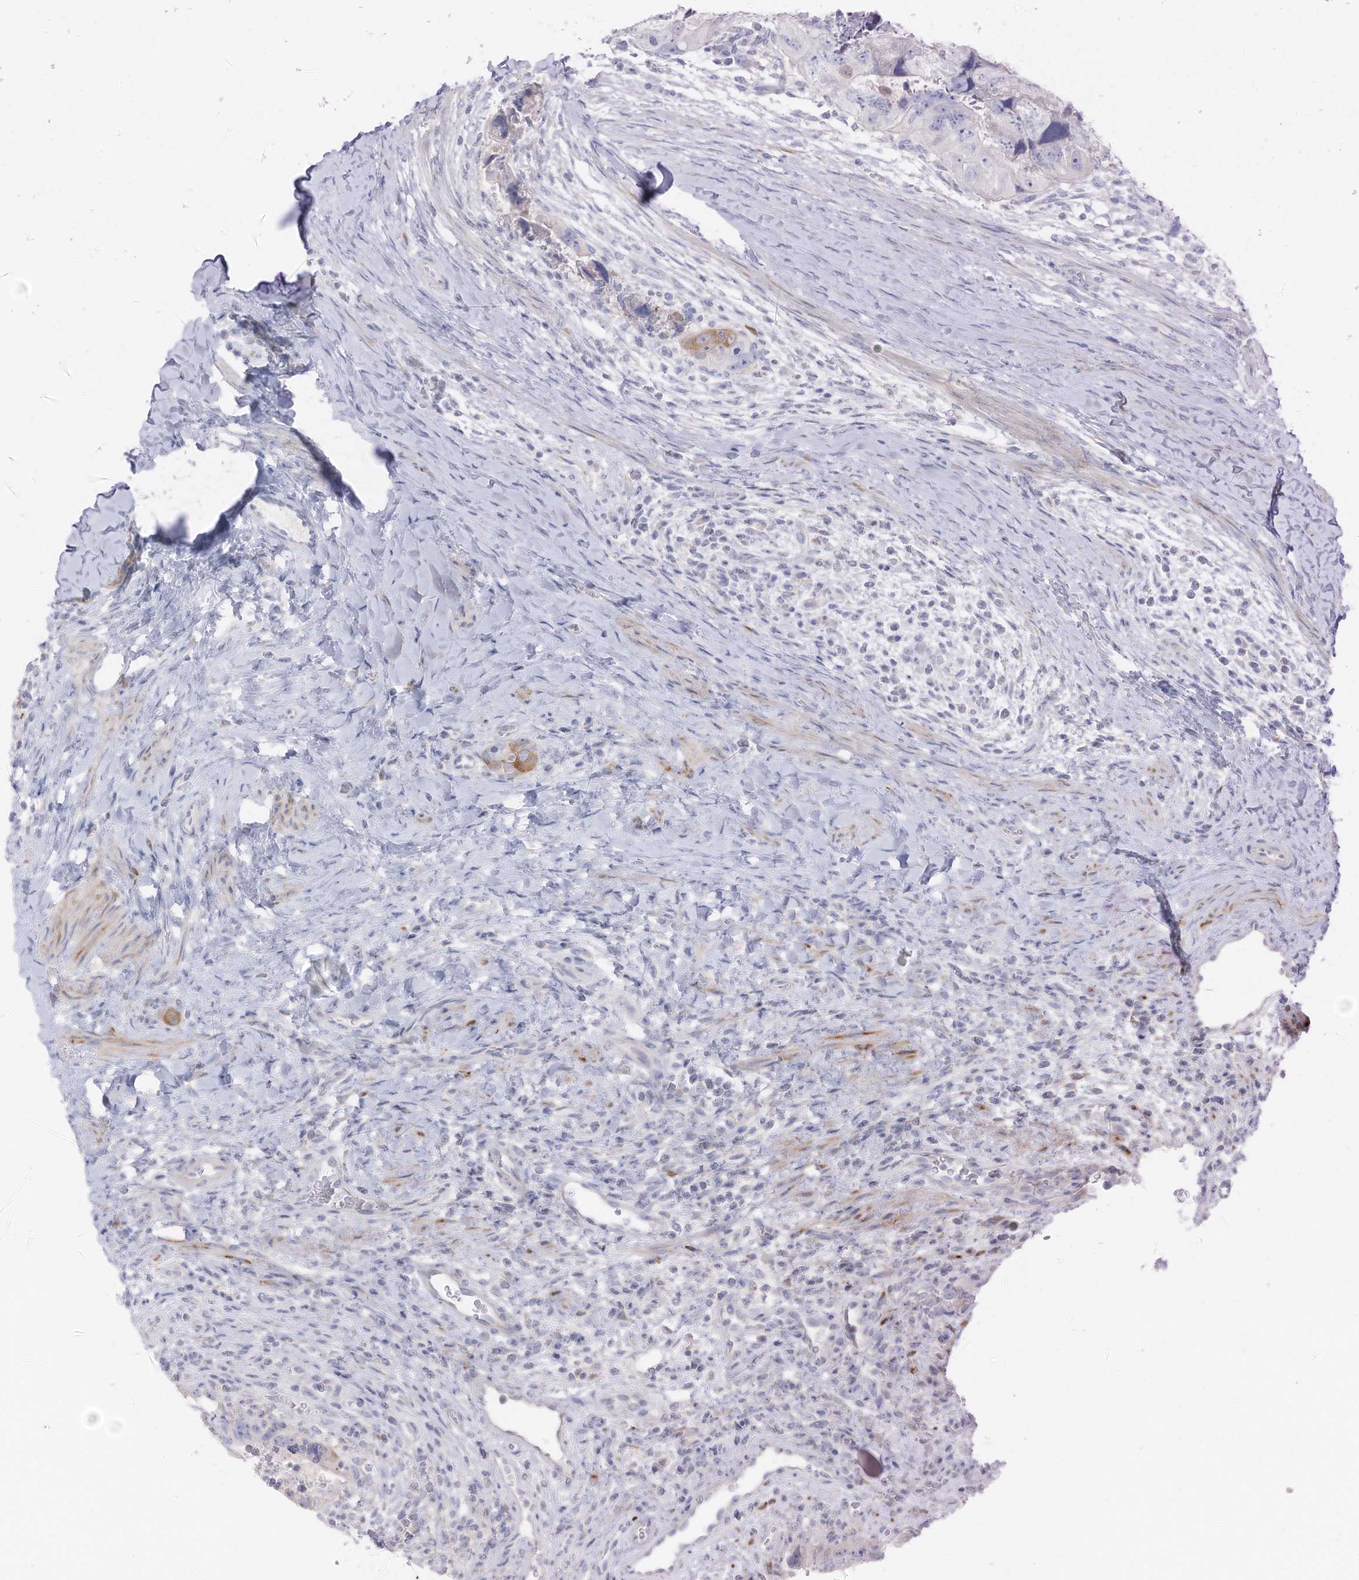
{"staining": {"intensity": "moderate", "quantity": "25%-75%", "location": "cytoplasmic/membranous"}, "tissue": "colorectal cancer", "cell_type": "Tumor cells", "image_type": "cancer", "snomed": [{"axis": "morphology", "description": "Adenocarcinoma, NOS"}, {"axis": "topography", "description": "Rectum"}], "caption": "The photomicrograph displays staining of colorectal cancer (adenocarcinoma), revealing moderate cytoplasmic/membranous protein expression (brown color) within tumor cells.", "gene": "SLC25A43", "patient": {"sex": "male", "age": 59}}